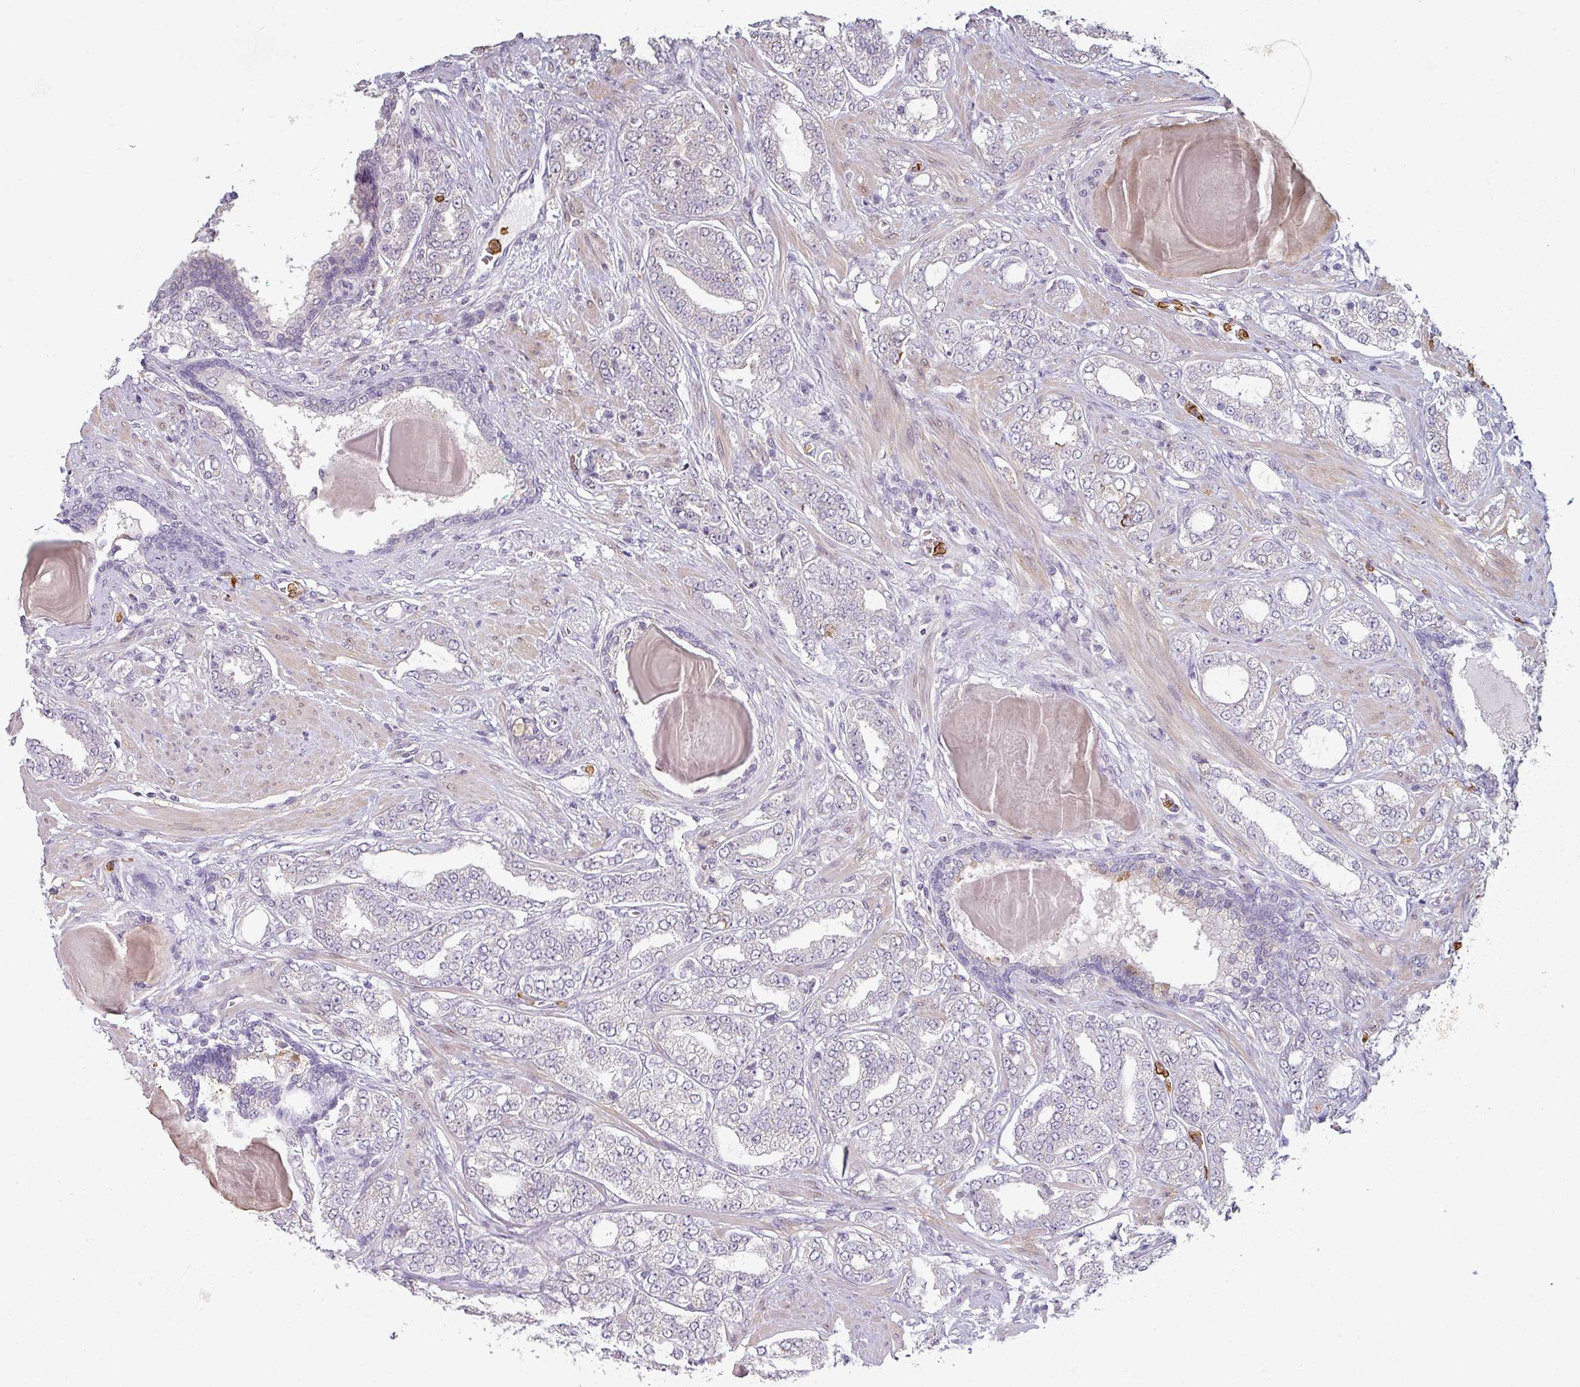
{"staining": {"intensity": "negative", "quantity": "none", "location": "none"}, "tissue": "prostate cancer", "cell_type": "Tumor cells", "image_type": "cancer", "snomed": [{"axis": "morphology", "description": "Adenocarcinoma, High grade"}, {"axis": "topography", "description": "Prostate"}], "caption": "Immunohistochemical staining of prostate high-grade adenocarcinoma displays no significant expression in tumor cells.", "gene": "MAGEC3", "patient": {"sex": "male", "age": 64}}